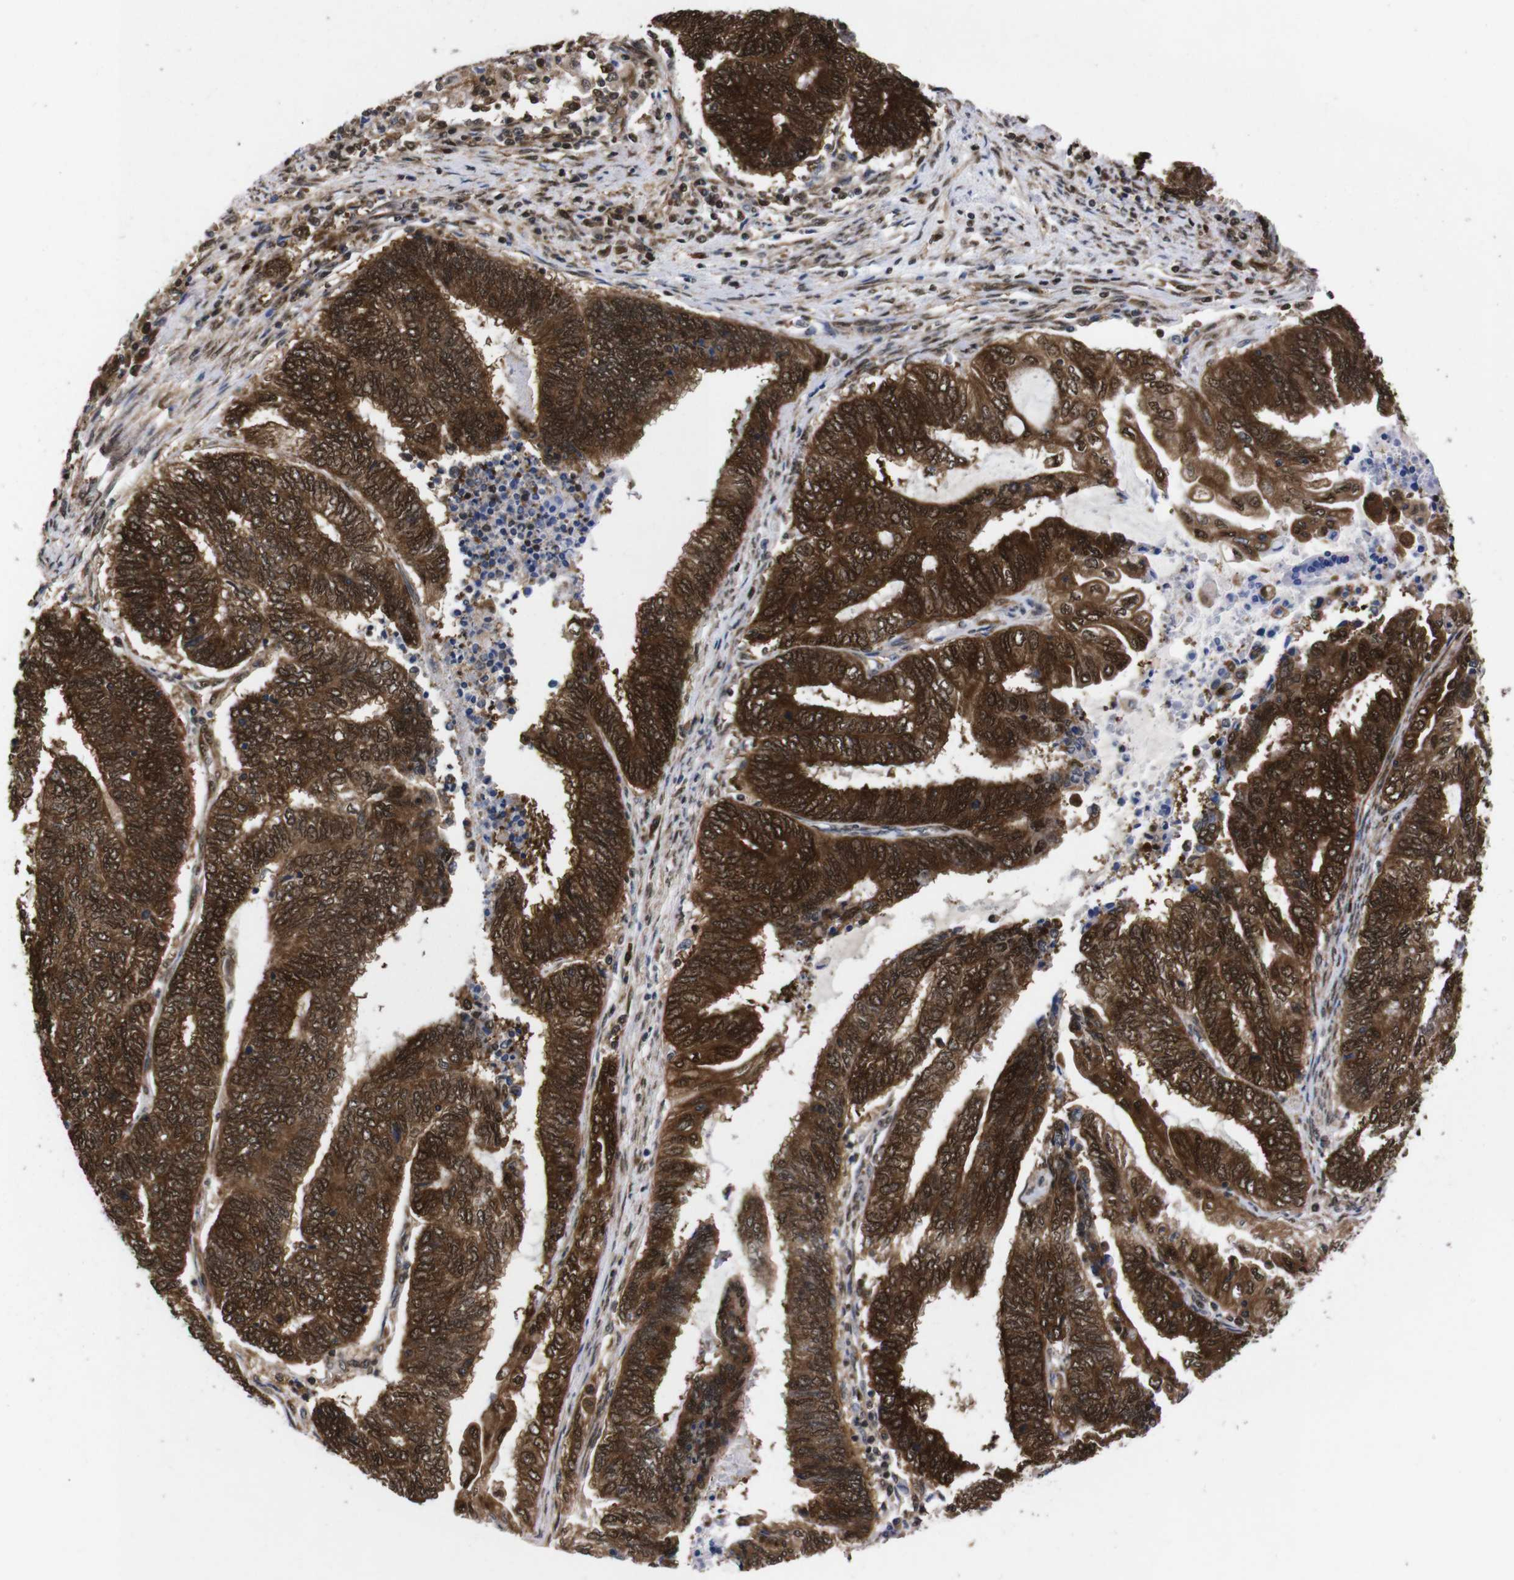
{"staining": {"intensity": "strong", "quantity": ">75%", "location": "cytoplasmic/membranous,nuclear"}, "tissue": "endometrial cancer", "cell_type": "Tumor cells", "image_type": "cancer", "snomed": [{"axis": "morphology", "description": "Adenocarcinoma, NOS"}, {"axis": "topography", "description": "Uterus"}, {"axis": "topography", "description": "Endometrium"}], "caption": "An IHC histopathology image of neoplastic tissue is shown. Protein staining in brown shows strong cytoplasmic/membranous and nuclear positivity in endometrial adenocarcinoma within tumor cells.", "gene": "UBQLN2", "patient": {"sex": "female", "age": 70}}